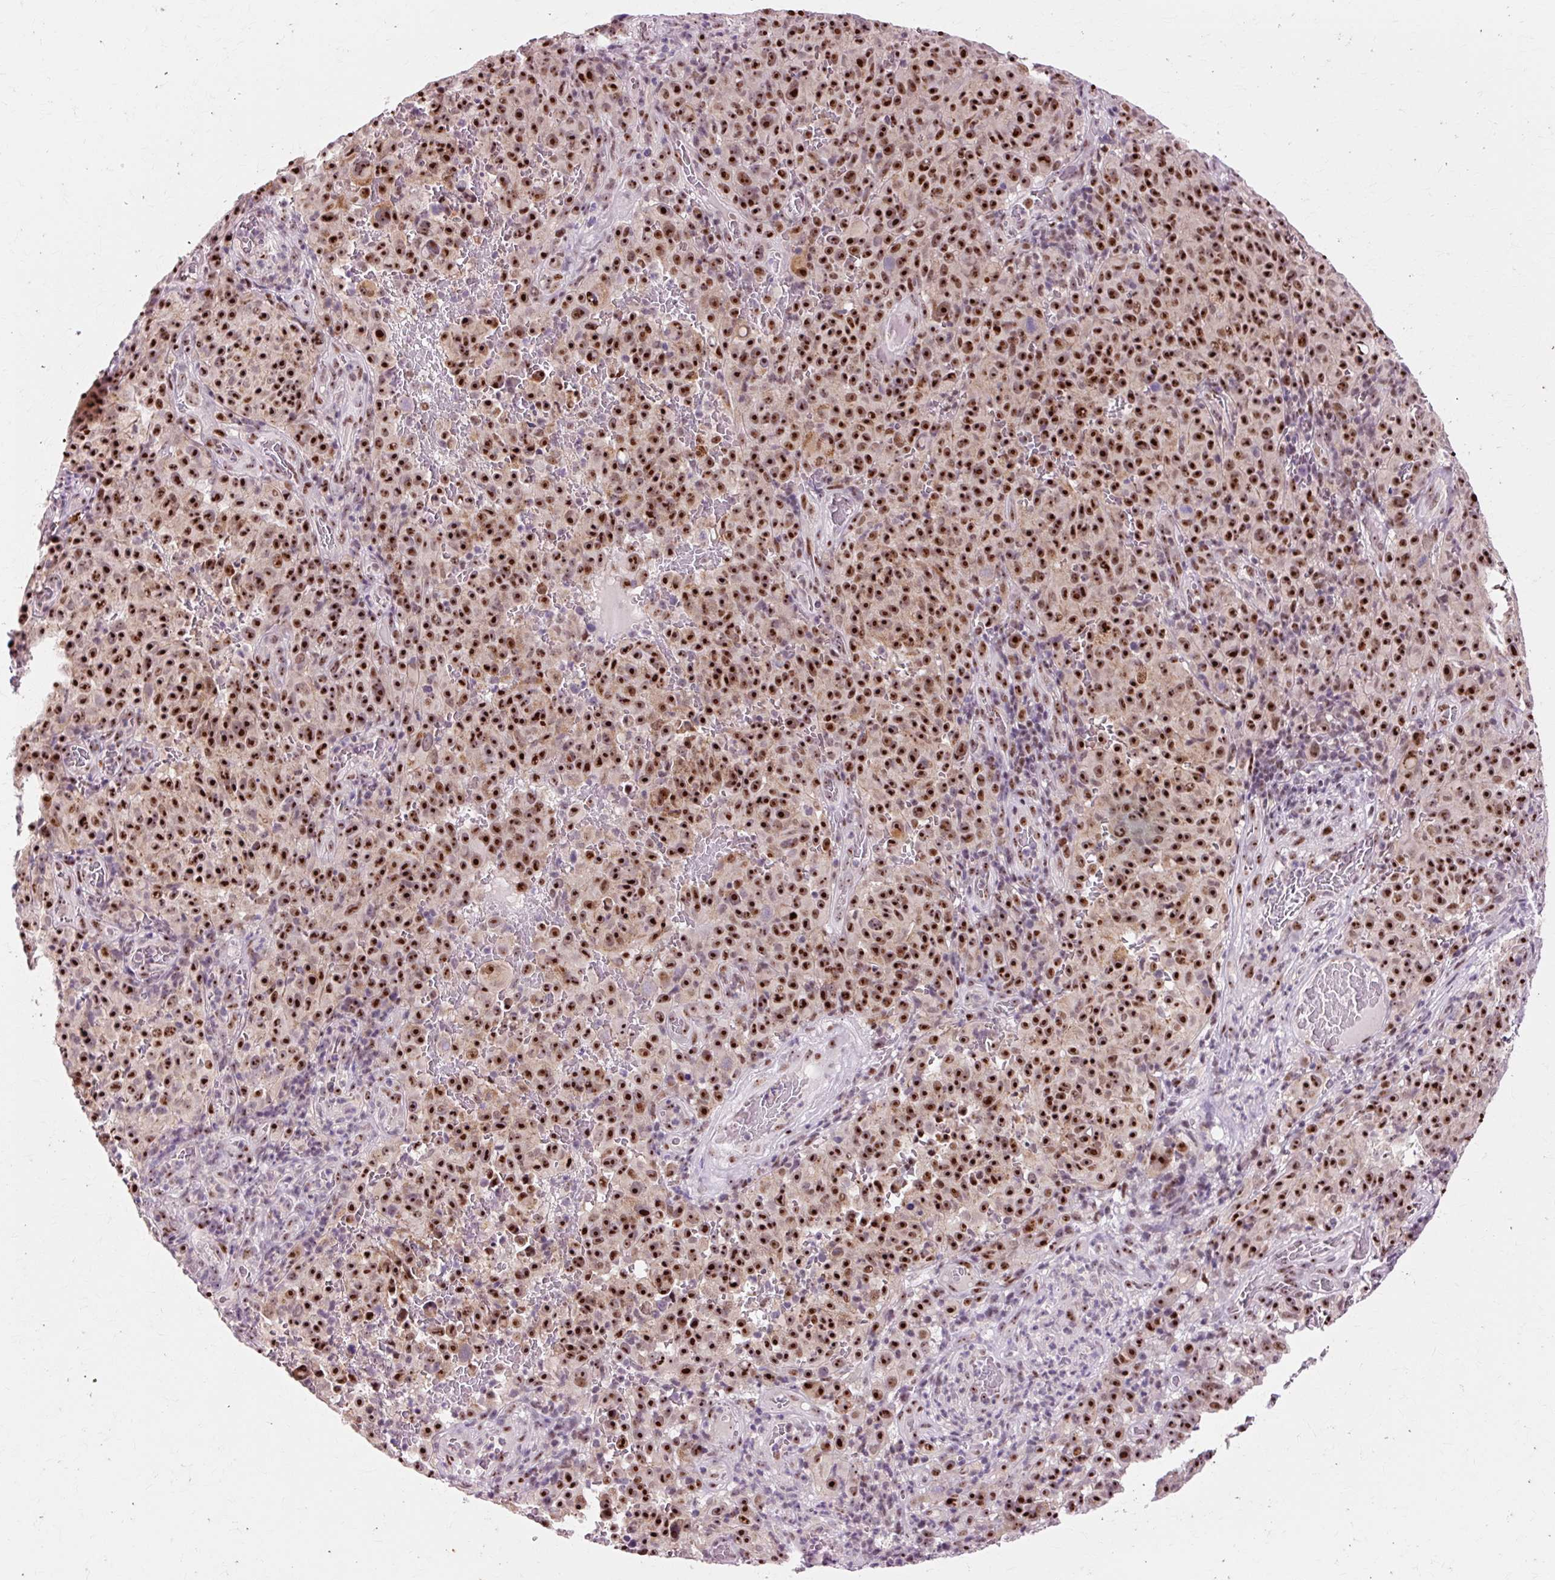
{"staining": {"intensity": "strong", "quantity": ">75%", "location": "nuclear"}, "tissue": "melanoma", "cell_type": "Tumor cells", "image_type": "cancer", "snomed": [{"axis": "morphology", "description": "Malignant melanoma, NOS"}, {"axis": "topography", "description": "Skin"}], "caption": "Tumor cells exhibit high levels of strong nuclear expression in about >75% of cells in human melanoma.", "gene": "MACROD2", "patient": {"sex": "female", "age": 82}}